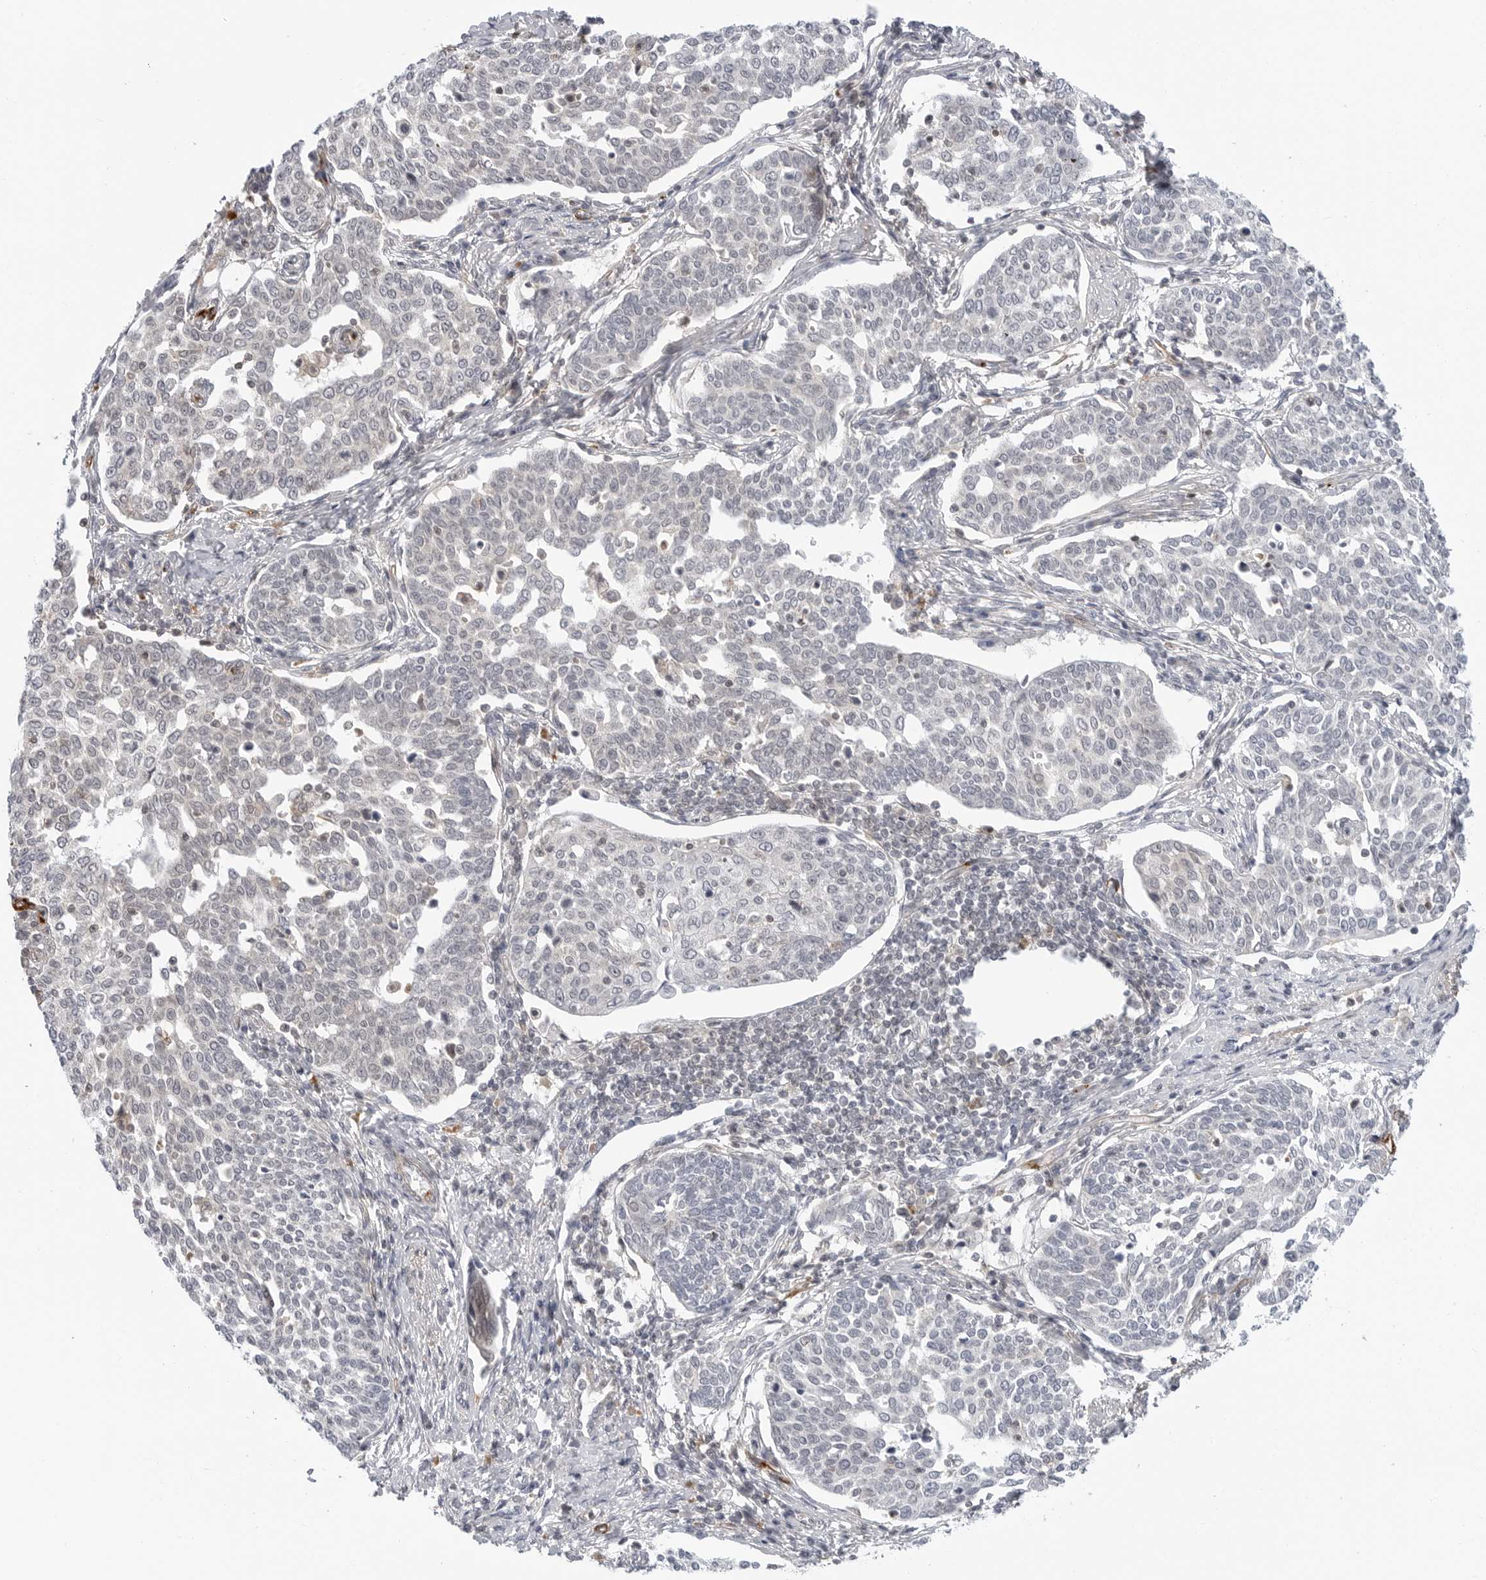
{"staining": {"intensity": "negative", "quantity": "none", "location": "none"}, "tissue": "cervical cancer", "cell_type": "Tumor cells", "image_type": "cancer", "snomed": [{"axis": "morphology", "description": "Squamous cell carcinoma, NOS"}, {"axis": "topography", "description": "Cervix"}], "caption": "Tumor cells show no significant expression in squamous cell carcinoma (cervical).", "gene": "STXBP3", "patient": {"sex": "female", "age": 34}}